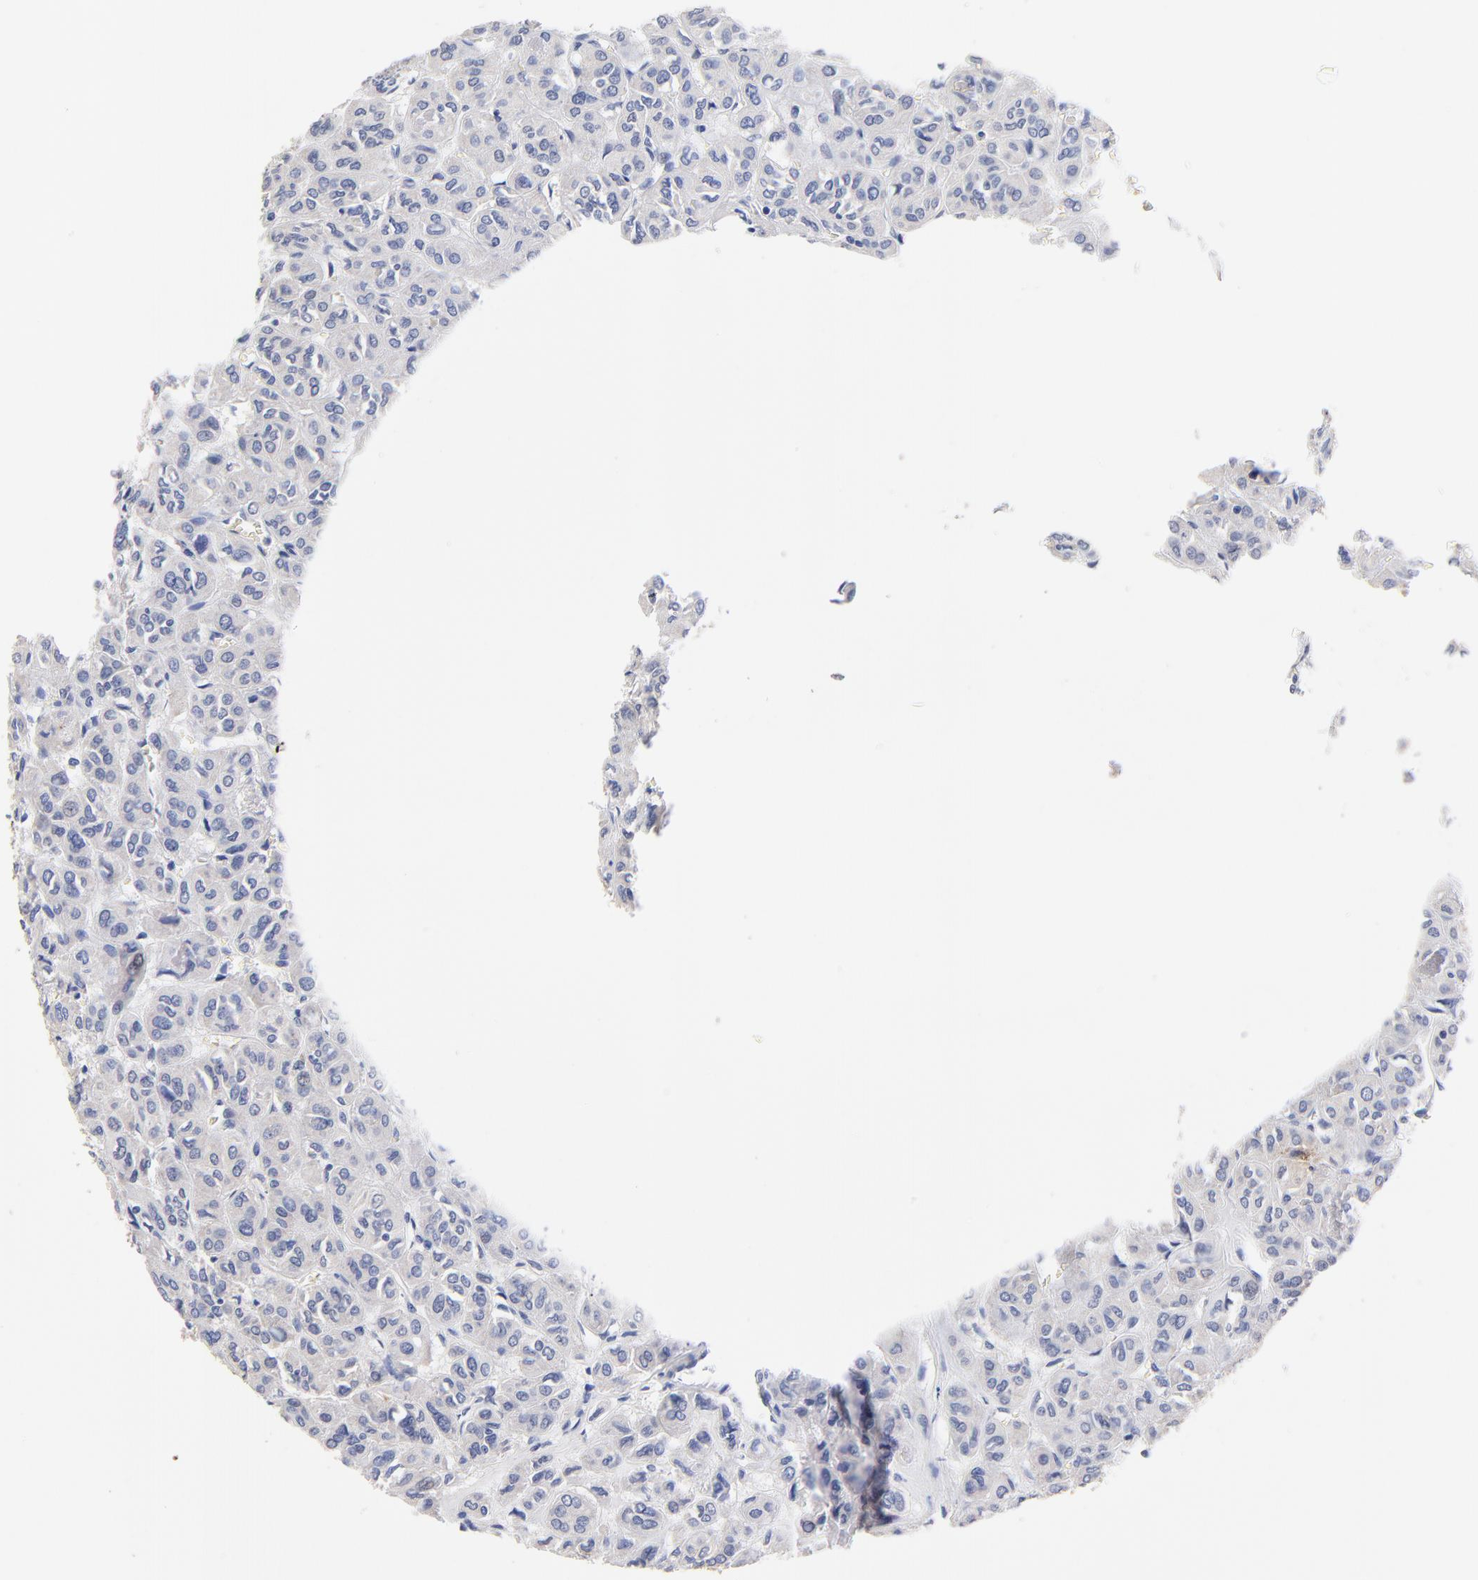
{"staining": {"intensity": "negative", "quantity": "none", "location": "none"}, "tissue": "thyroid cancer", "cell_type": "Tumor cells", "image_type": "cancer", "snomed": [{"axis": "morphology", "description": "Follicular adenoma carcinoma, NOS"}, {"axis": "topography", "description": "Thyroid gland"}], "caption": "High magnification brightfield microscopy of thyroid cancer stained with DAB (3,3'-diaminobenzidine) (brown) and counterstained with hematoxylin (blue): tumor cells show no significant expression.", "gene": "TWNK", "patient": {"sex": "female", "age": 71}}